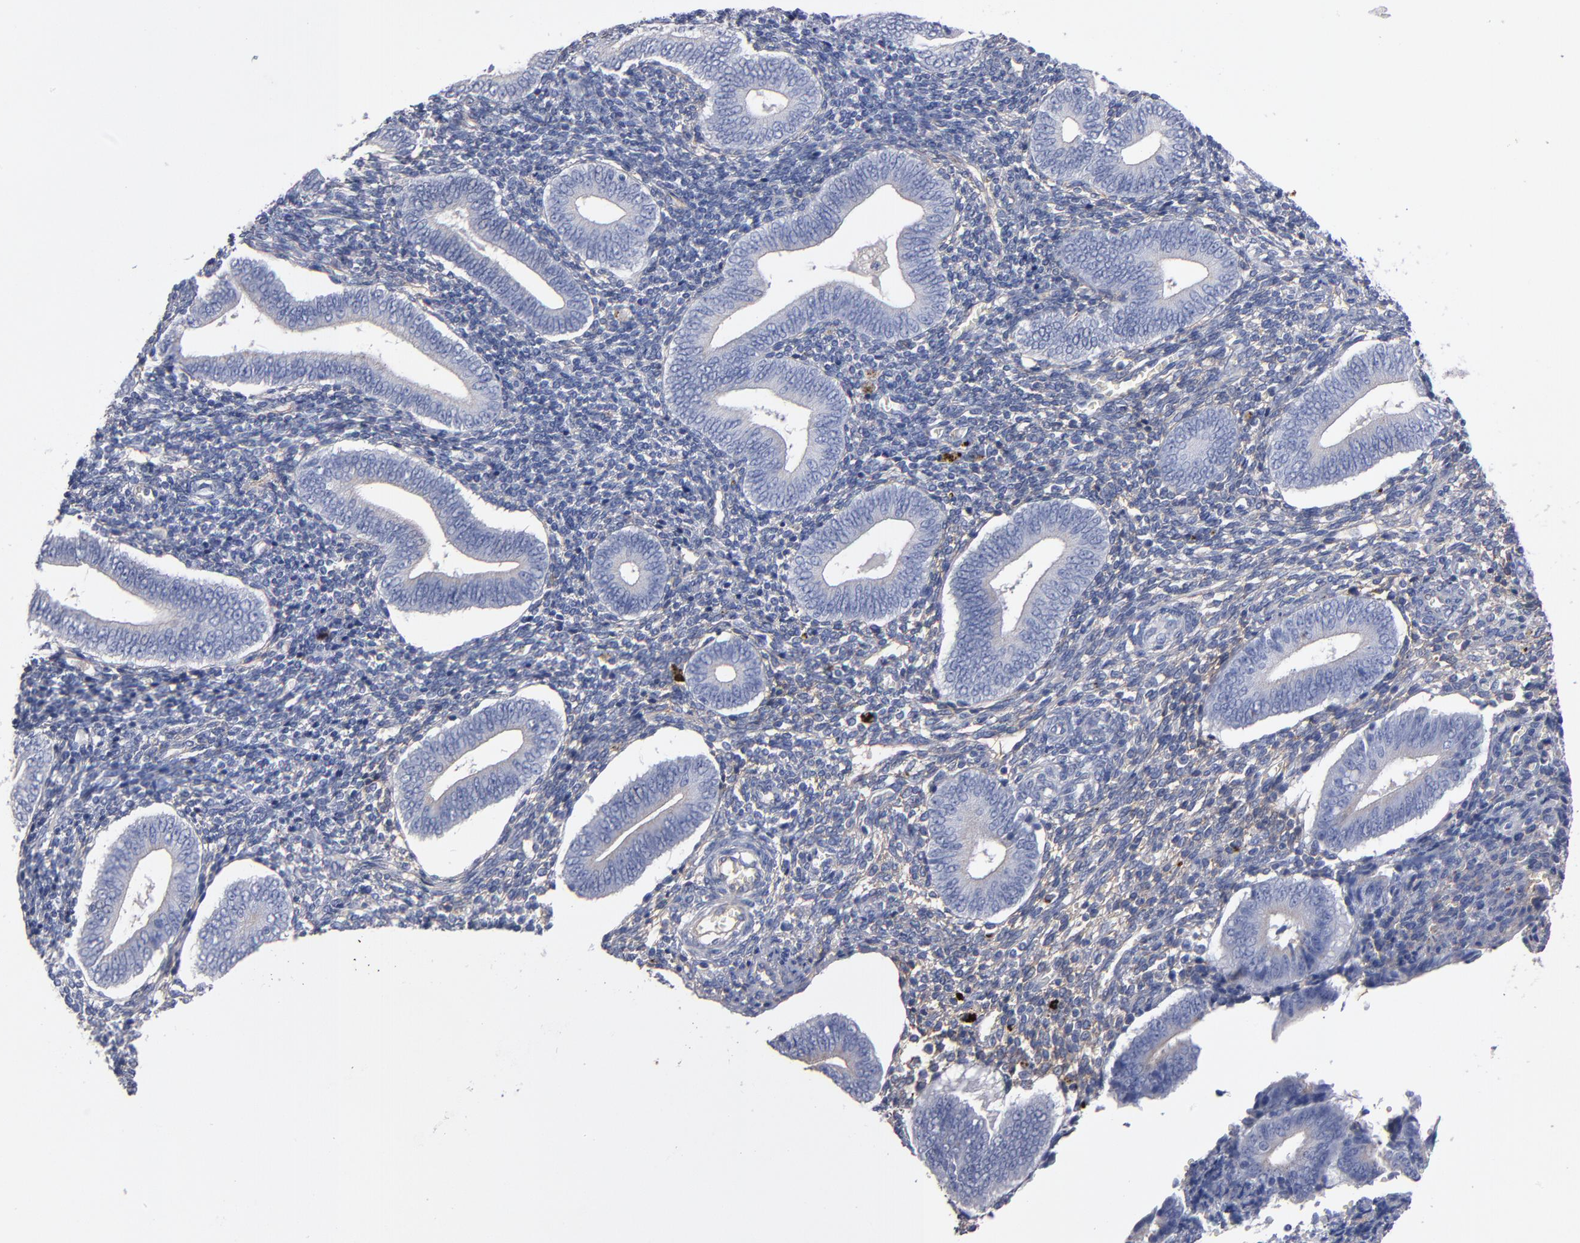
{"staining": {"intensity": "negative", "quantity": "none", "location": "none"}, "tissue": "endometrium", "cell_type": "Cells in endometrial stroma", "image_type": "normal", "snomed": [{"axis": "morphology", "description": "Normal tissue, NOS"}, {"axis": "topography", "description": "Uterus"}, {"axis": "topography", "description": "Endometrium"}], "caption": "Image shows no protein expression in cells in endometrial stroma of normal endometrium. (Brightfield microscopy of DAB IHC at high magnification).", "gene": "PLSCR4", "patient": {"sex": "female", "age": 33}}